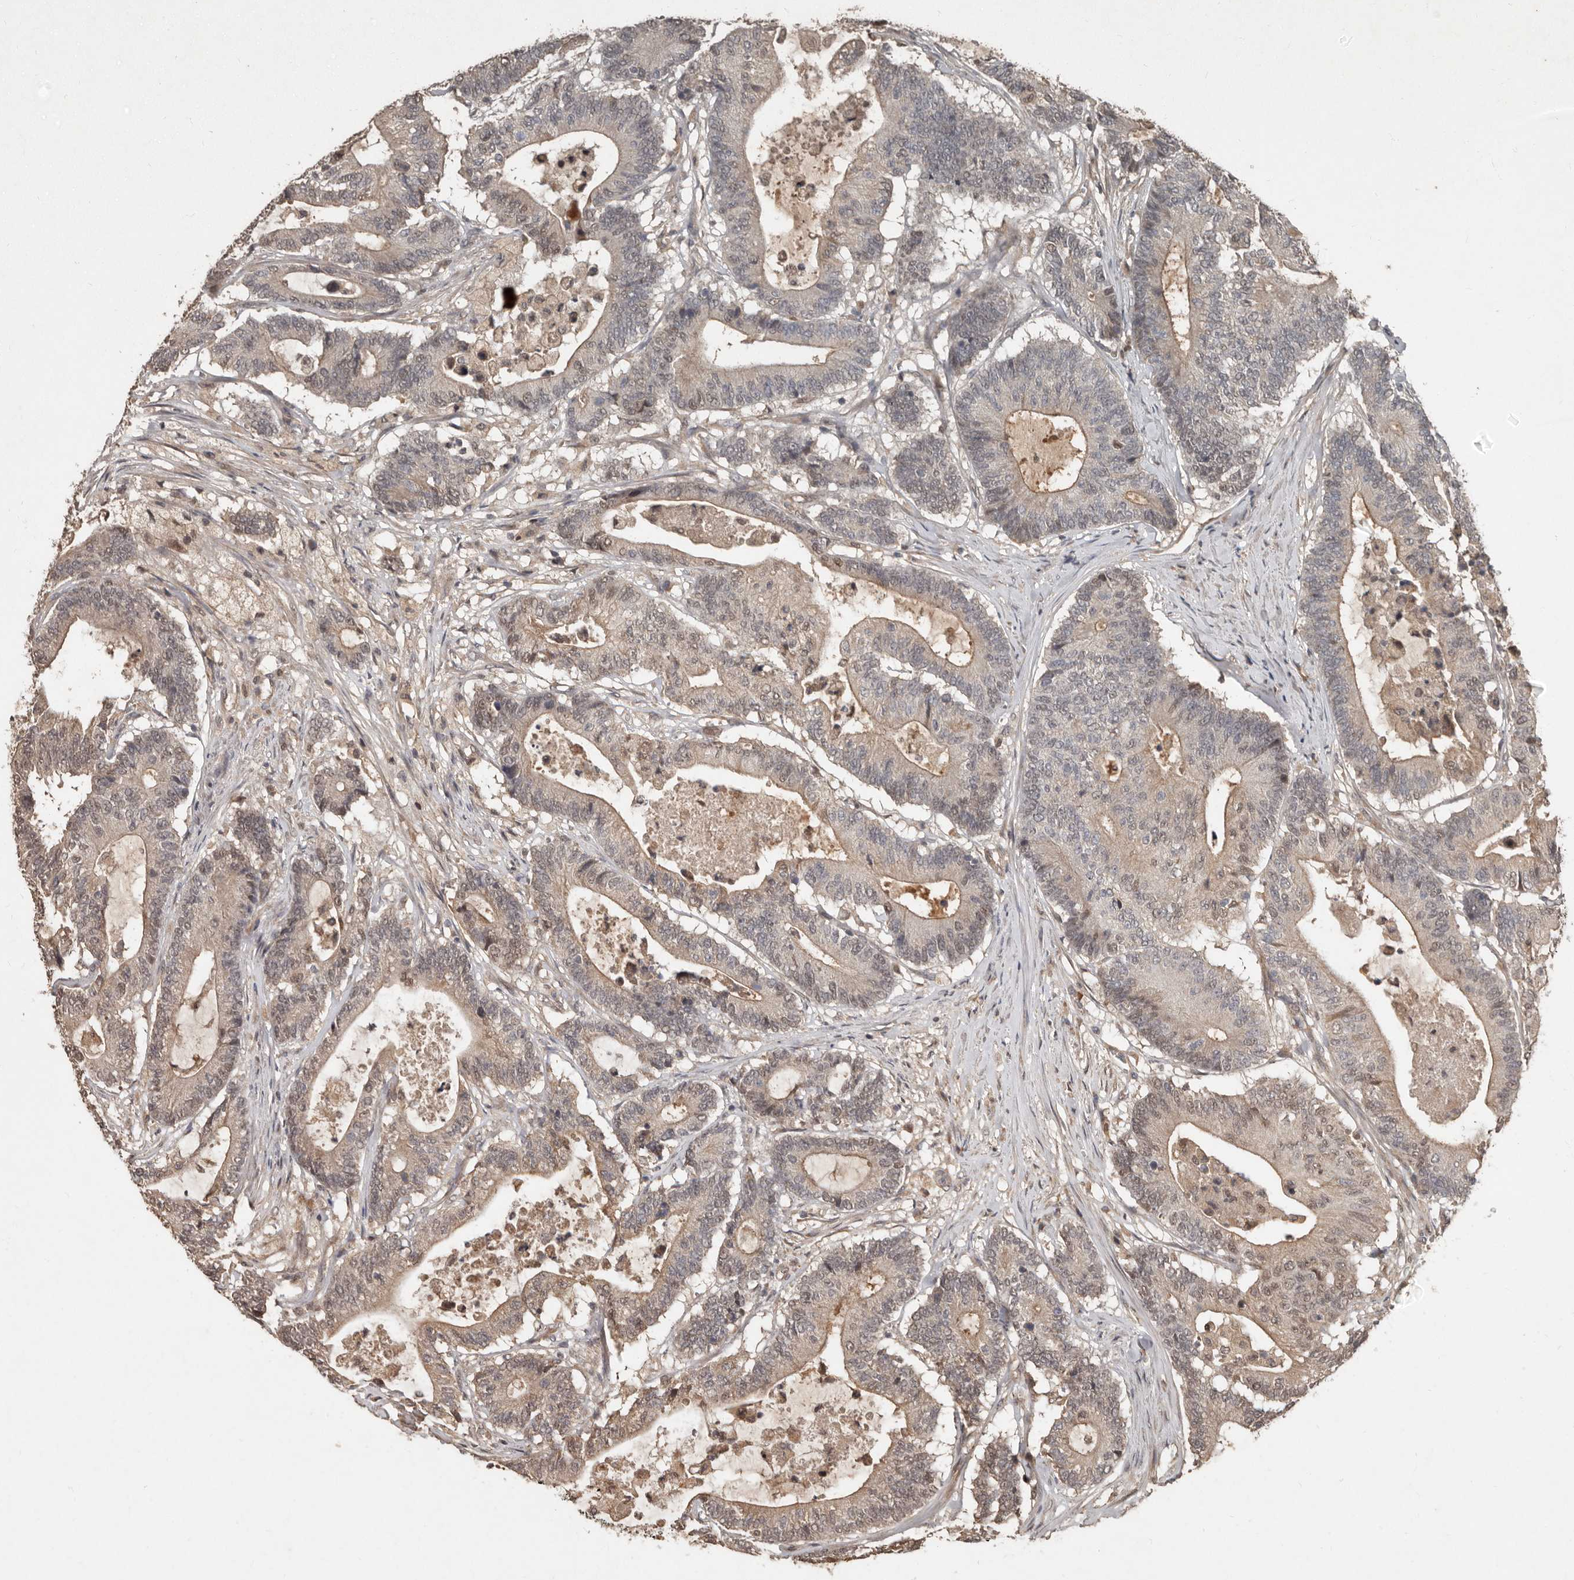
{"staining": {"intensity": "weak", "quantity": "25%-75%", "location": "cytoplasmic/membranous,nuclear"}, "tissue": "colorectal cancer", "cell_type": "Tumor cells", "image_type": "cancer", "snomed": [{"axis": "morphology", "description": "Adenocarcinoma, NOS"}, {"axis": "topography", "description": "Colon"}], "caption": "Colorectal cancer was stained to show a protein in brown. There is low levels of weak cytoplasmic/membranous and nuclear positivity in about 25%-75% of tumor cells. The protein is shown in brown color, while the nuclei are stained blue.", "gene": "KIF26B", "patient": {"sex": "female", "age": 84}}